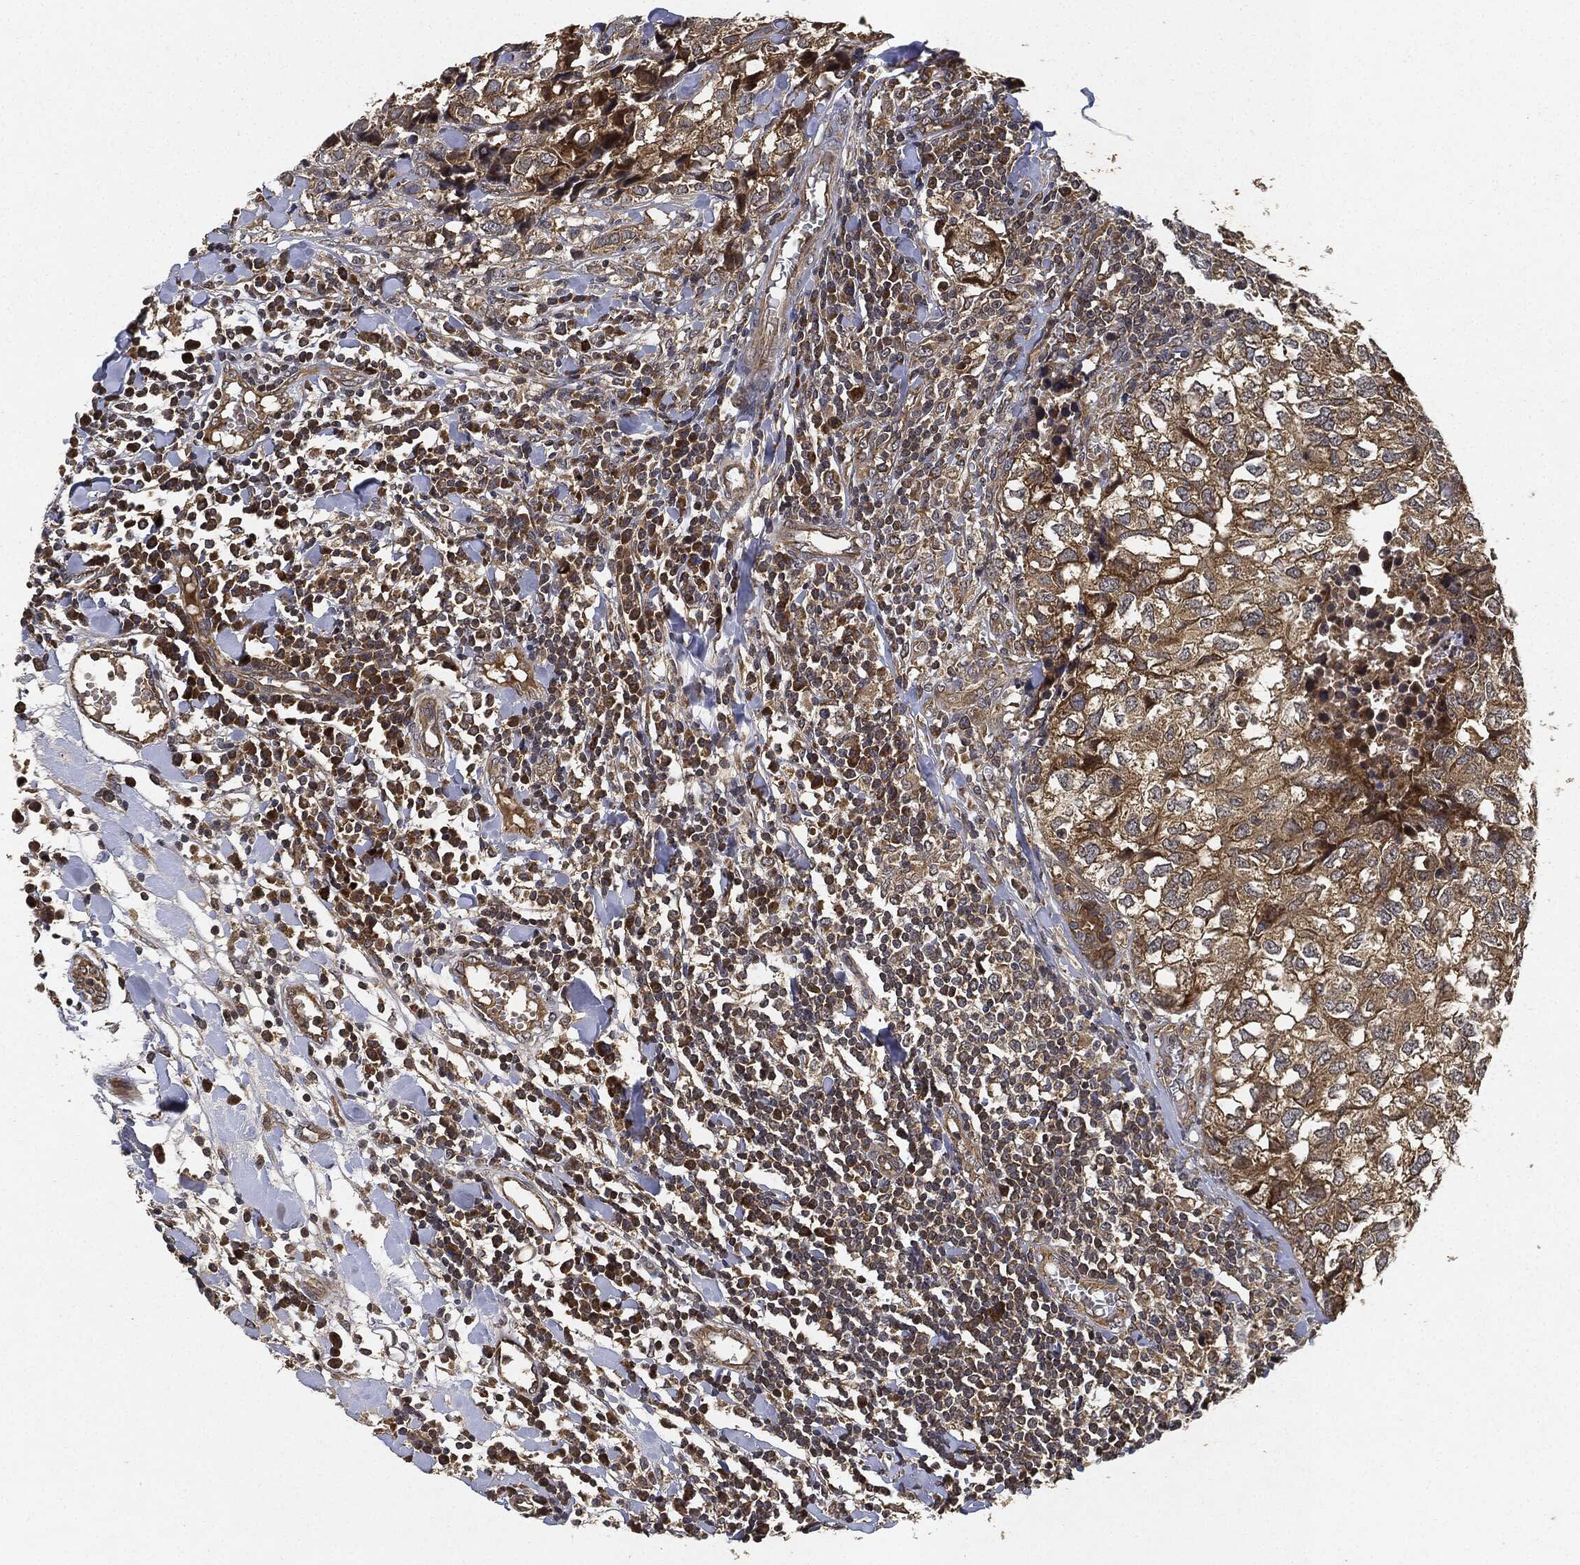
{"staining": {"intensity": "weak", "quantity": ">75%", "location": "cytoplasmic/membranous"}, "tissue": "breast cancer", "cell_type": "Tumor cells", "image_type": "cancer", "snomed": [{"axis": "morphology", "description": "Duct carcinoma"}, {"axis": "topography", "description": "Breast"}], "caption": "A micrograph of human breast cancer (infiltrating ductal carcinoma) stained for a protein displays weak cytoplasmic/membranous brown staining in tumor cells. The staining was performed using DAB, with brown indicating positive protein expression. Nuclei are stained blue with hematoxylin.", "gene": "MLST8", "patient": {"sex": "female", "age": 30}}